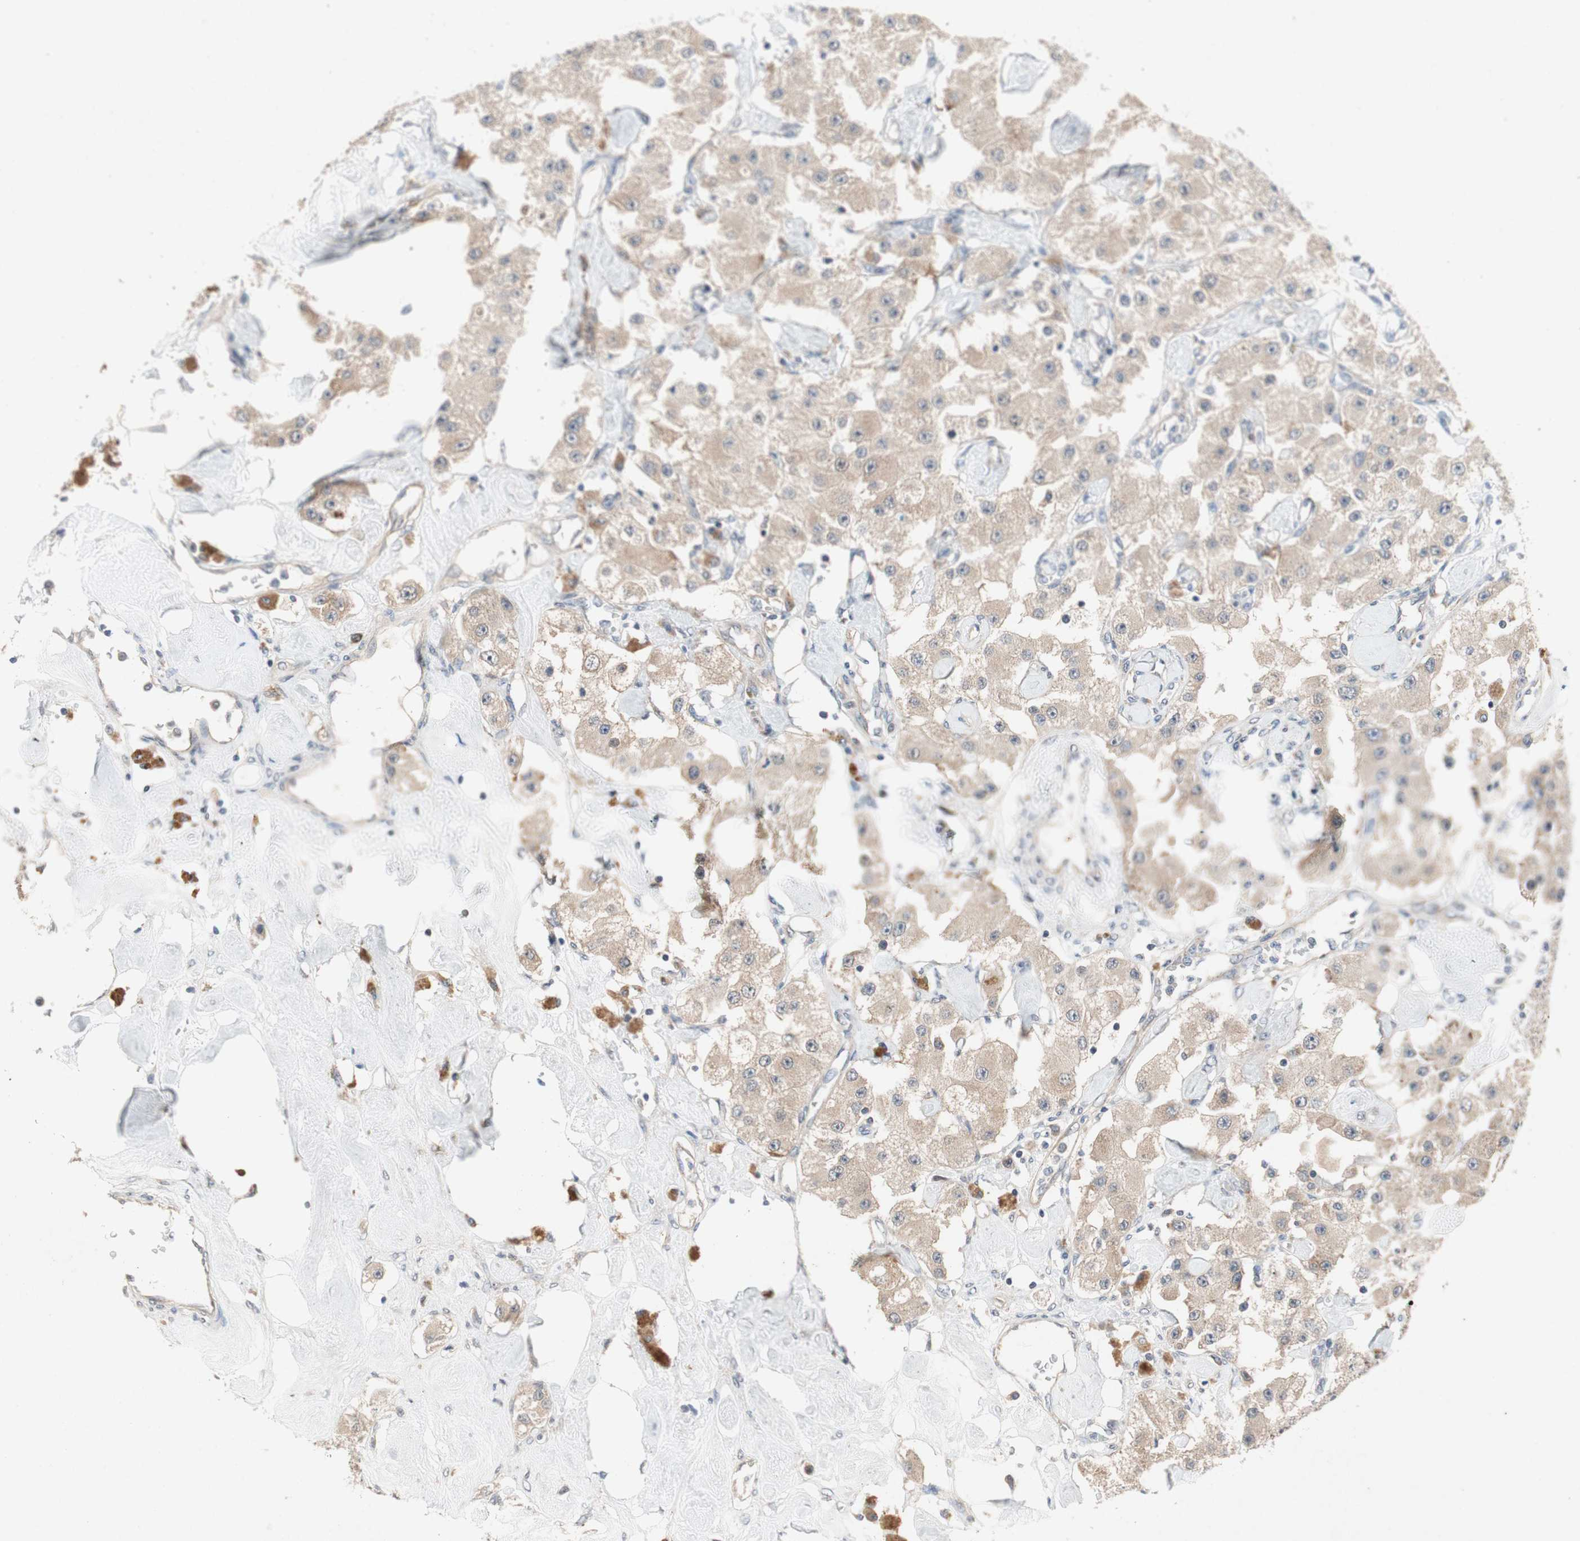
{"staining": {"intensity": "weak", "quantity": ">75%", "location": "cytoplasmic/membranous"}, "tissue": "carcinoid", "cell_type": "Tumor cells", "image_type": "cancer", "snomed": [{"axis": "morphology", "description": "Carcinoid, malignant, NOS"}, {"axis": "topography", "description": "Pancreas"}], "caption": "Protein staining of carcinoid tissue shows weak cytoplasmic/membranous expression in about >75% of tumor cells. The protein is shown in brown color, while the nuclei are stained blue.", "gene": "NCLN", "patient": {"sex": "male", "age": 41}}